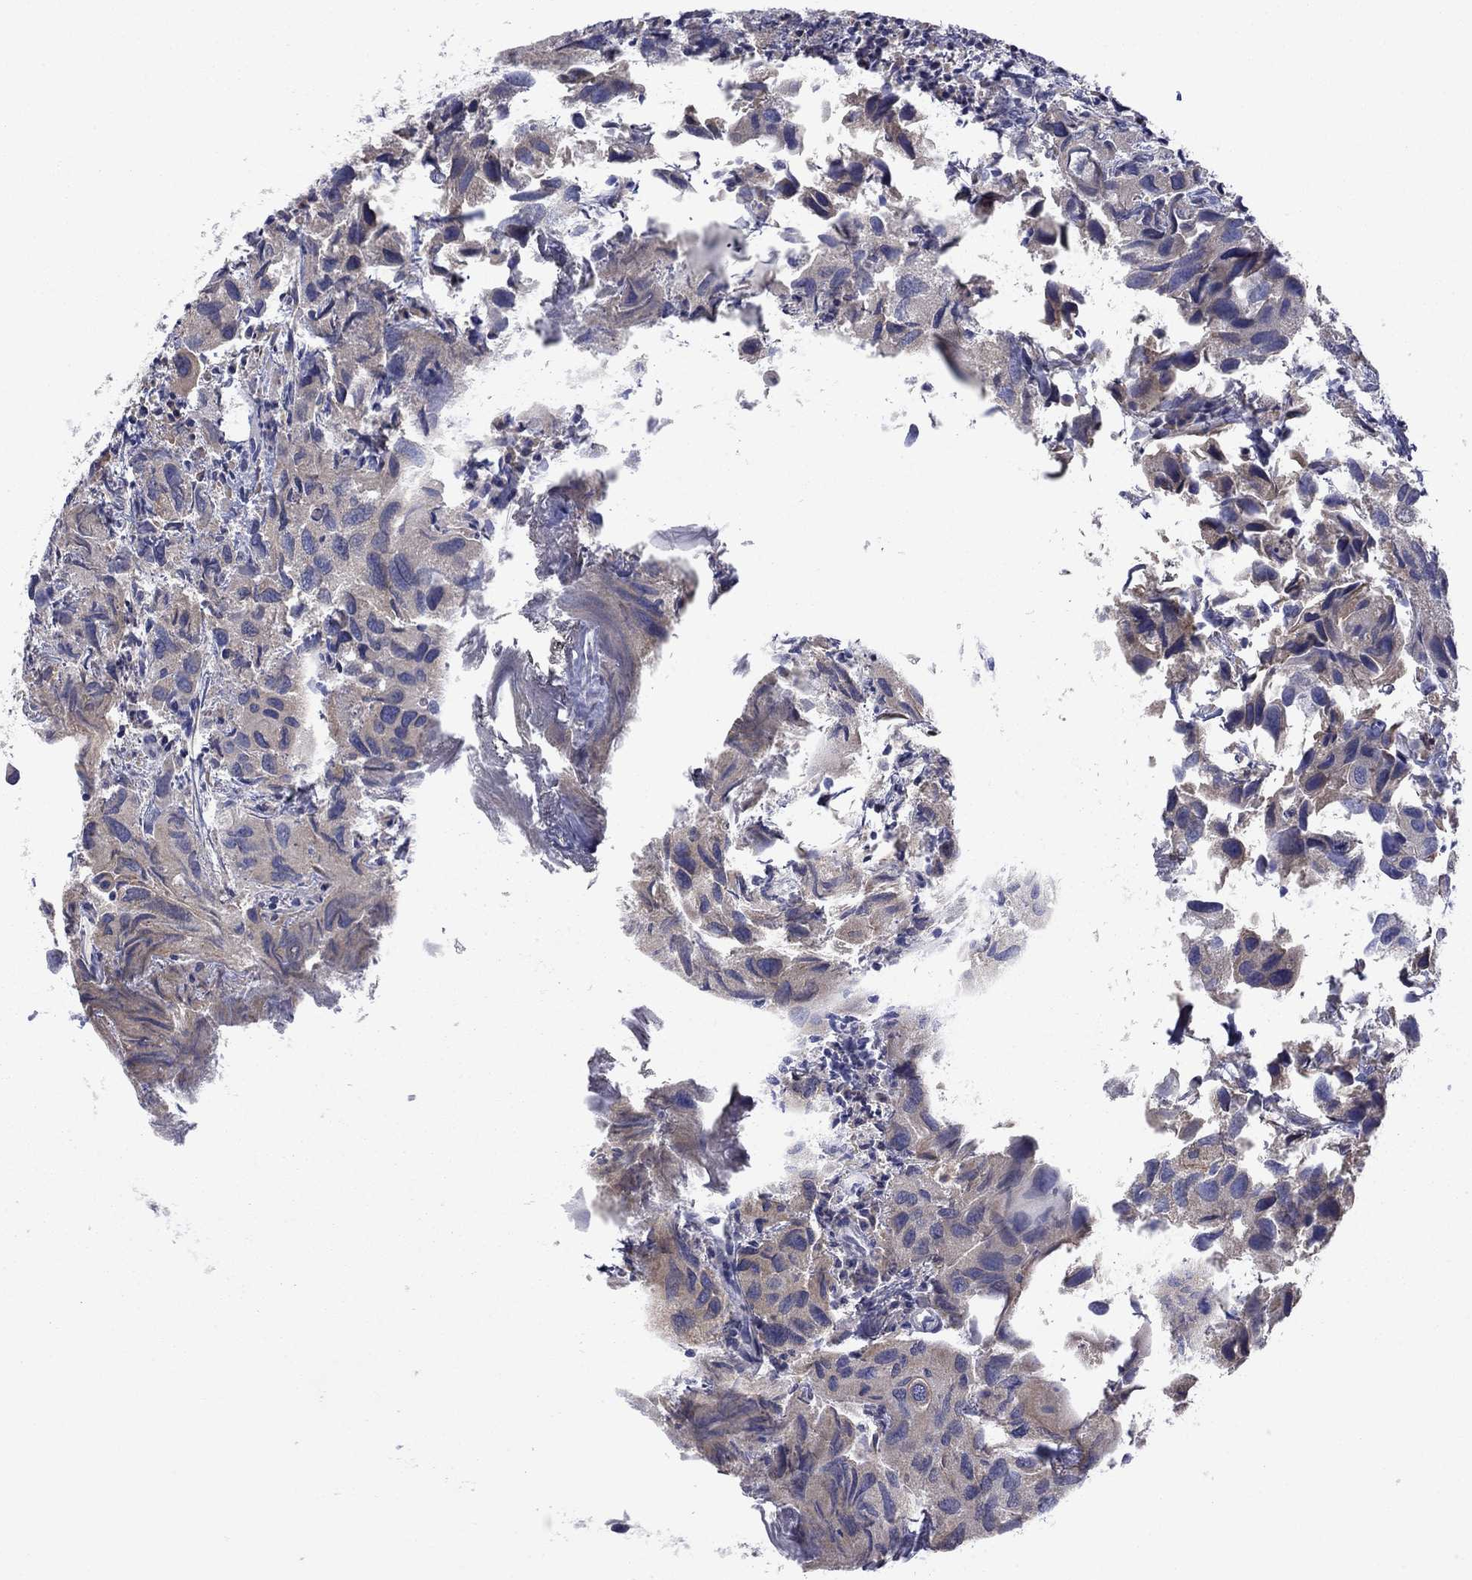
{"staining": {"intensity": "weak", "quantity": "25%-75%", "location": "cytoplasmic/membranous"}, "tissue": "urothelial cancer", "cell_type": "Tumor cells", "image_type": "cancer", "snomed": [{"axis": "morphology", "description": "Urothelial carcinoma, High grade"}, {"axis": "topography", "description": "Urinary bladder"}], "caption": "Immunohistochemical staining of human urothelial carcinoma (high-grade) displays low levels of weak cytoplasmic/membranous protein expression in about 25%-75% of tumor cells. The staining was performed using DAB (3,3'-diaminobenzidine) to visualize the protein expression in brown, while the nuclei were stained in blue with hematoxylin (Magnification: 20x).", "gene": "TMPRSS11A", "patient": {"sex": "male", "age": 79}}